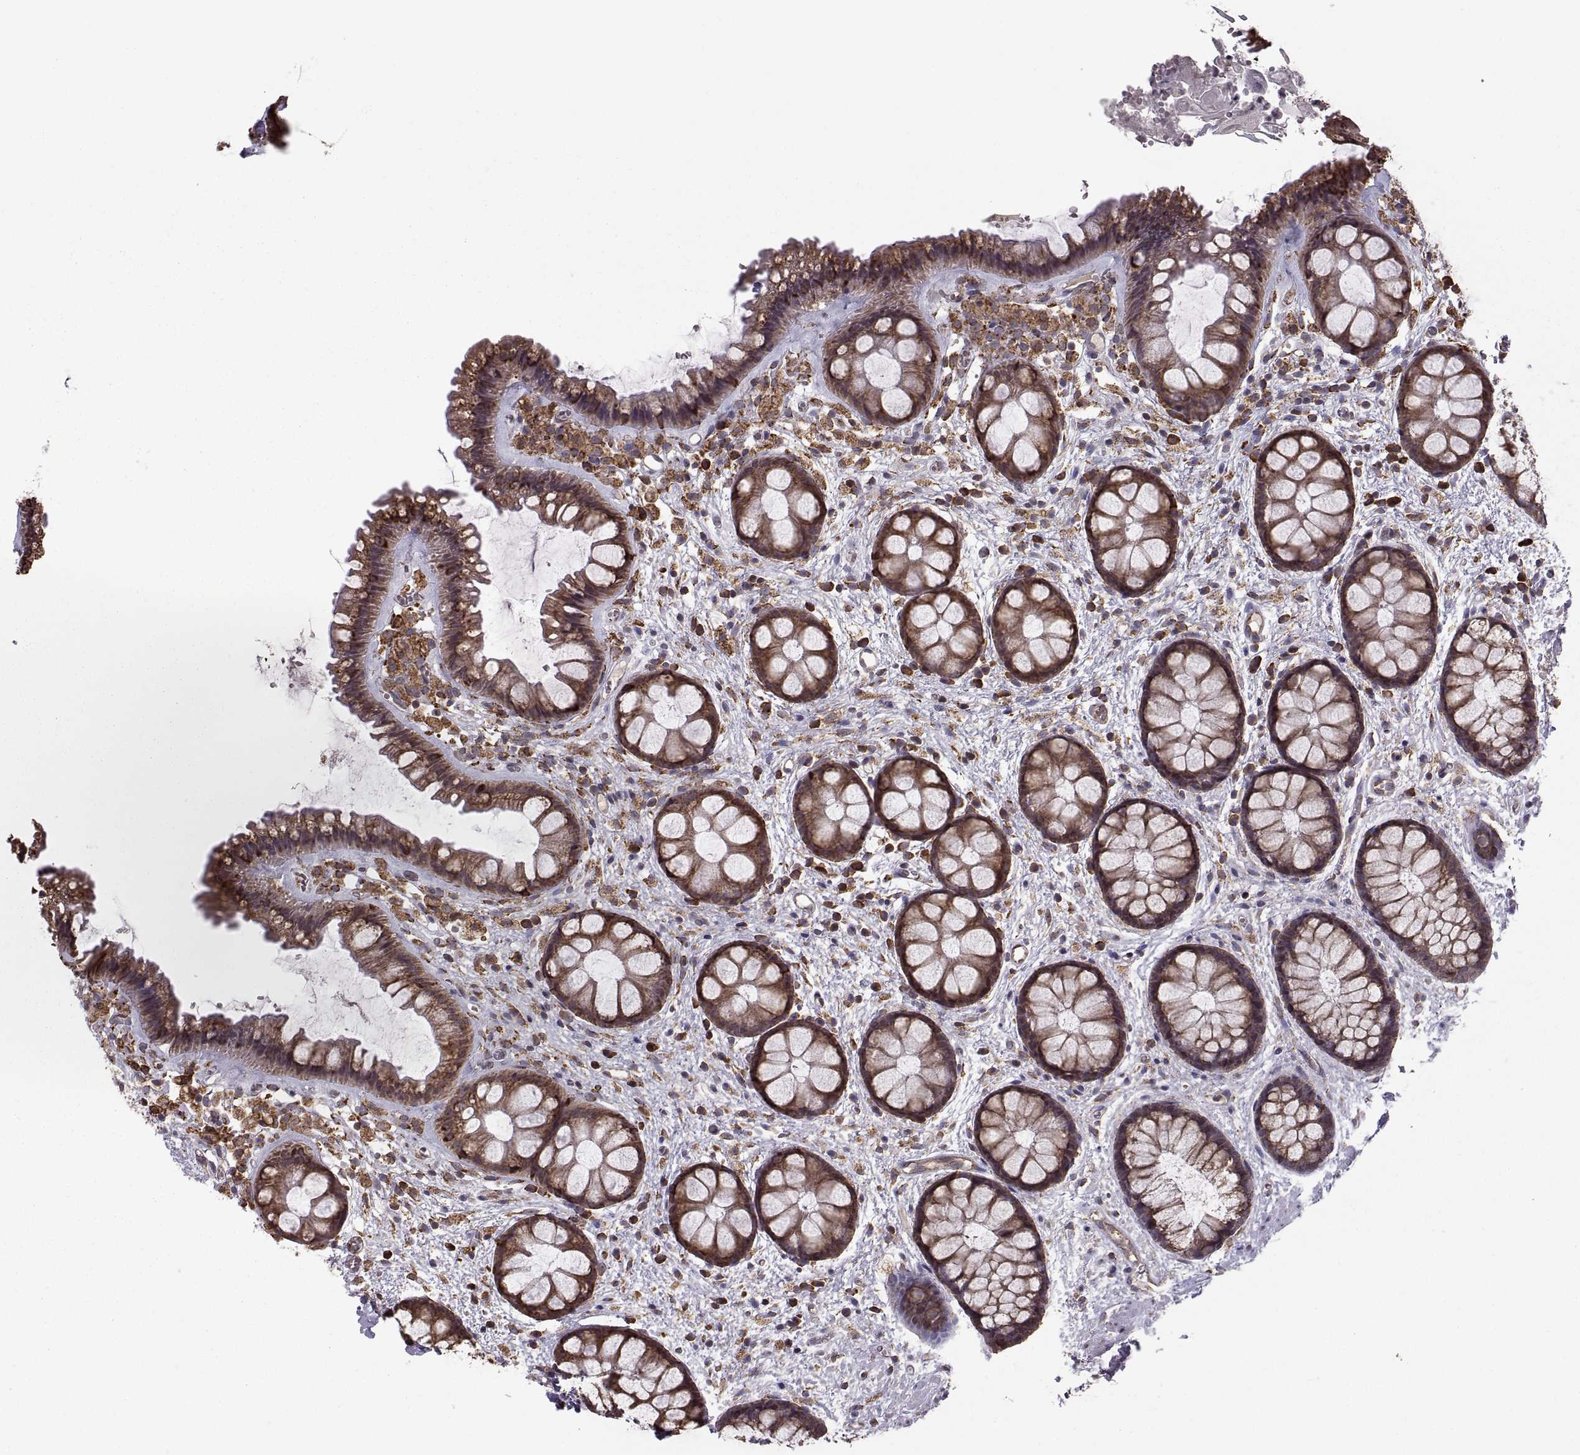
{"staining": {"intensity": "strong", "quantity": ">75%", "location": "cytoplasmic/membranous"}, "tissue": "rectum", "cell_type": "Glandular cells", "image_type": "normal", "snomed": [{"axis": "morphology", "description": "Normal tissue, NOS"}, {"axis": "topography", "description": "Rectum"}], "caption": "Immunohistochemistry photomicrograph of unremarkable rectum: human rectum stained using immunohistochemistry (IHC) exhibits high levels of strong protein expression localized specifically in the cytoplasmic/membranous of glandular cells, appearing as a cytoplasmic/membranous brown color.", "gene": "PDIA3", "patient": {"sex": "female", "age": 62}}